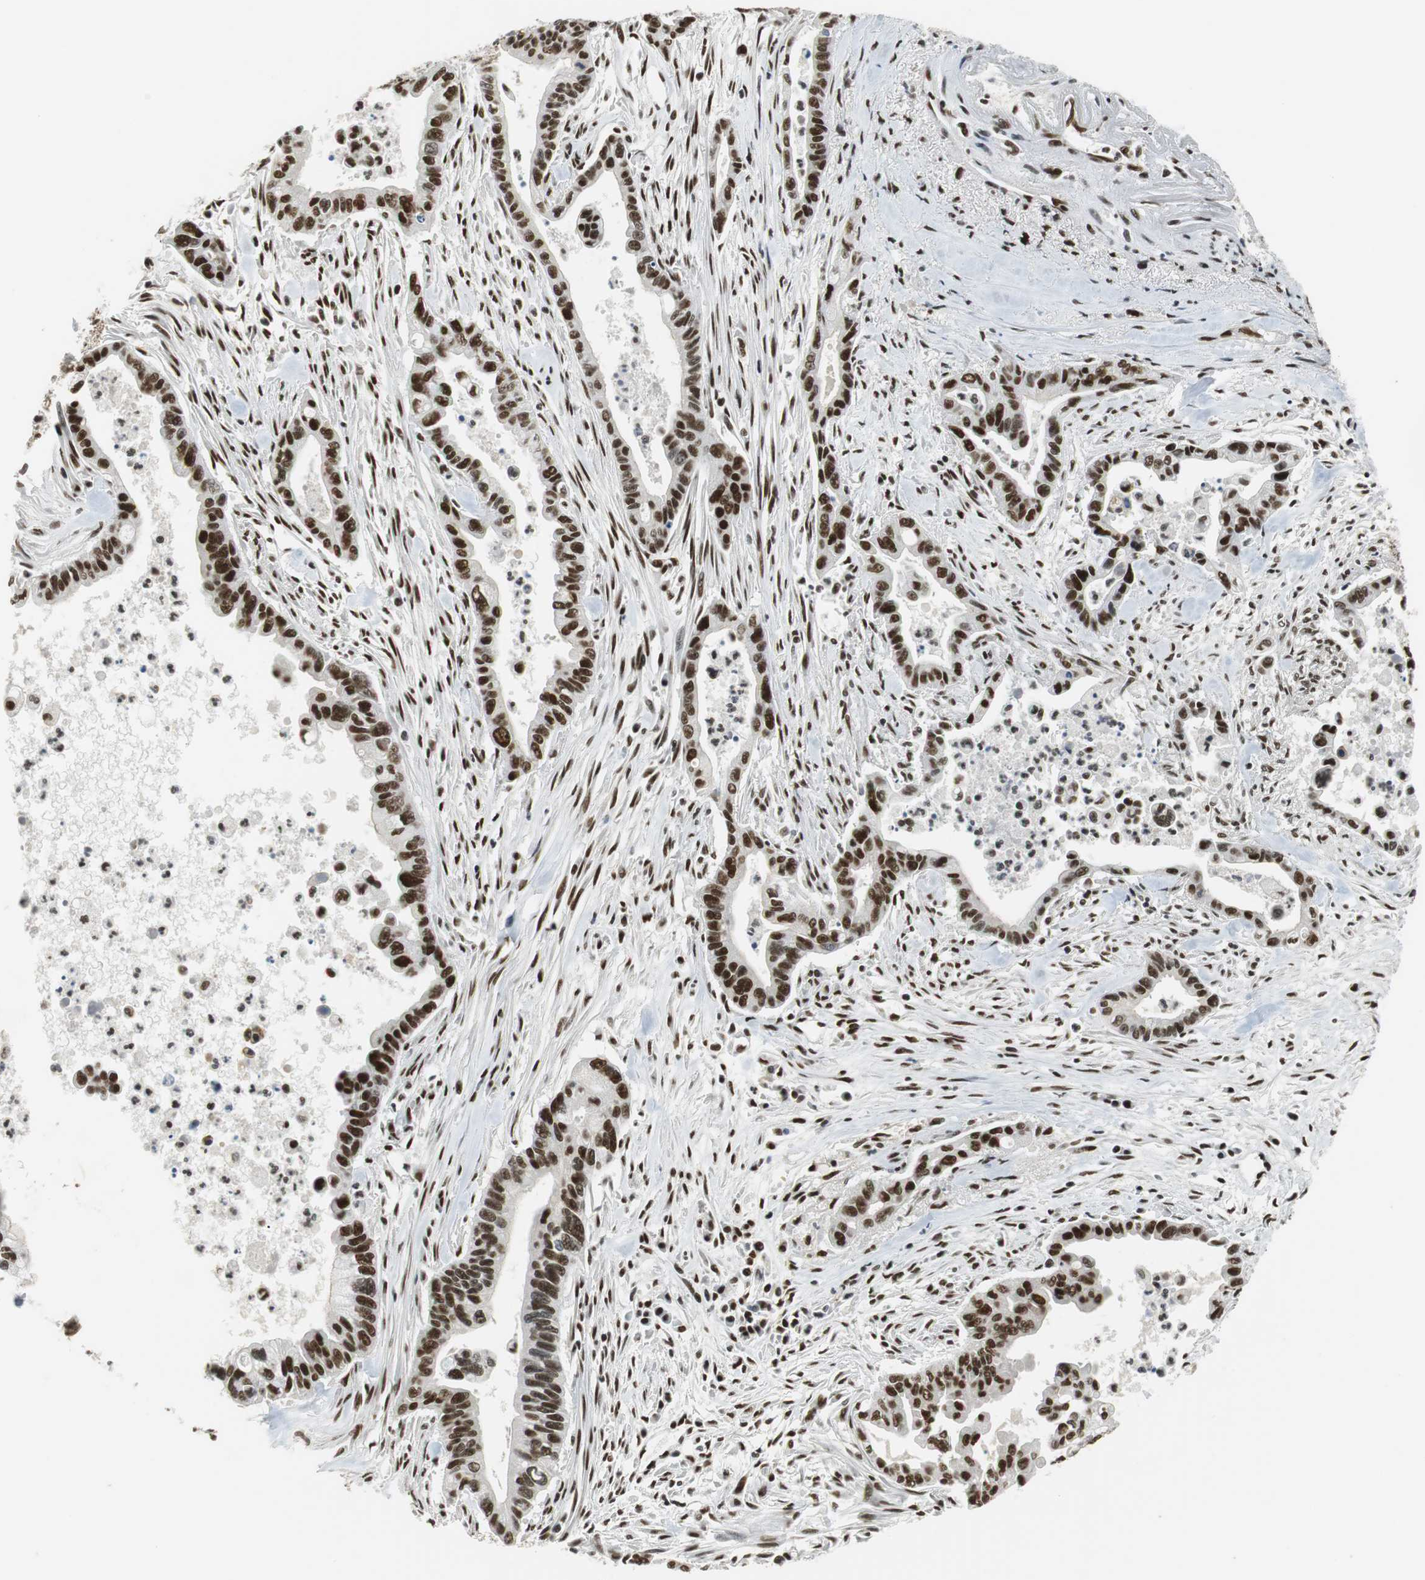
{"staining": {"intensity": "strong", "quantity": ">75%", "location": "nuclear"}, "tissue": "pancreatic cancer", "cell_type": "Tumor cells", "image_type": "cancer", "snomed": [{"axis": "morphology", "description": "Adenocarcinoma, NOS"}, {"axis": "topography", "description": "Pancreas"}], "caption": "Immunohistochemistry (IHC) histopathology image of human pancreatic adenocarcinoma stained for a protein (brown), which reveals high levels of strong nuclear expression in approximately >75% of tumor cells.", "gene": "PRKDC", "patient": {"sex": "male", "age": 70}}